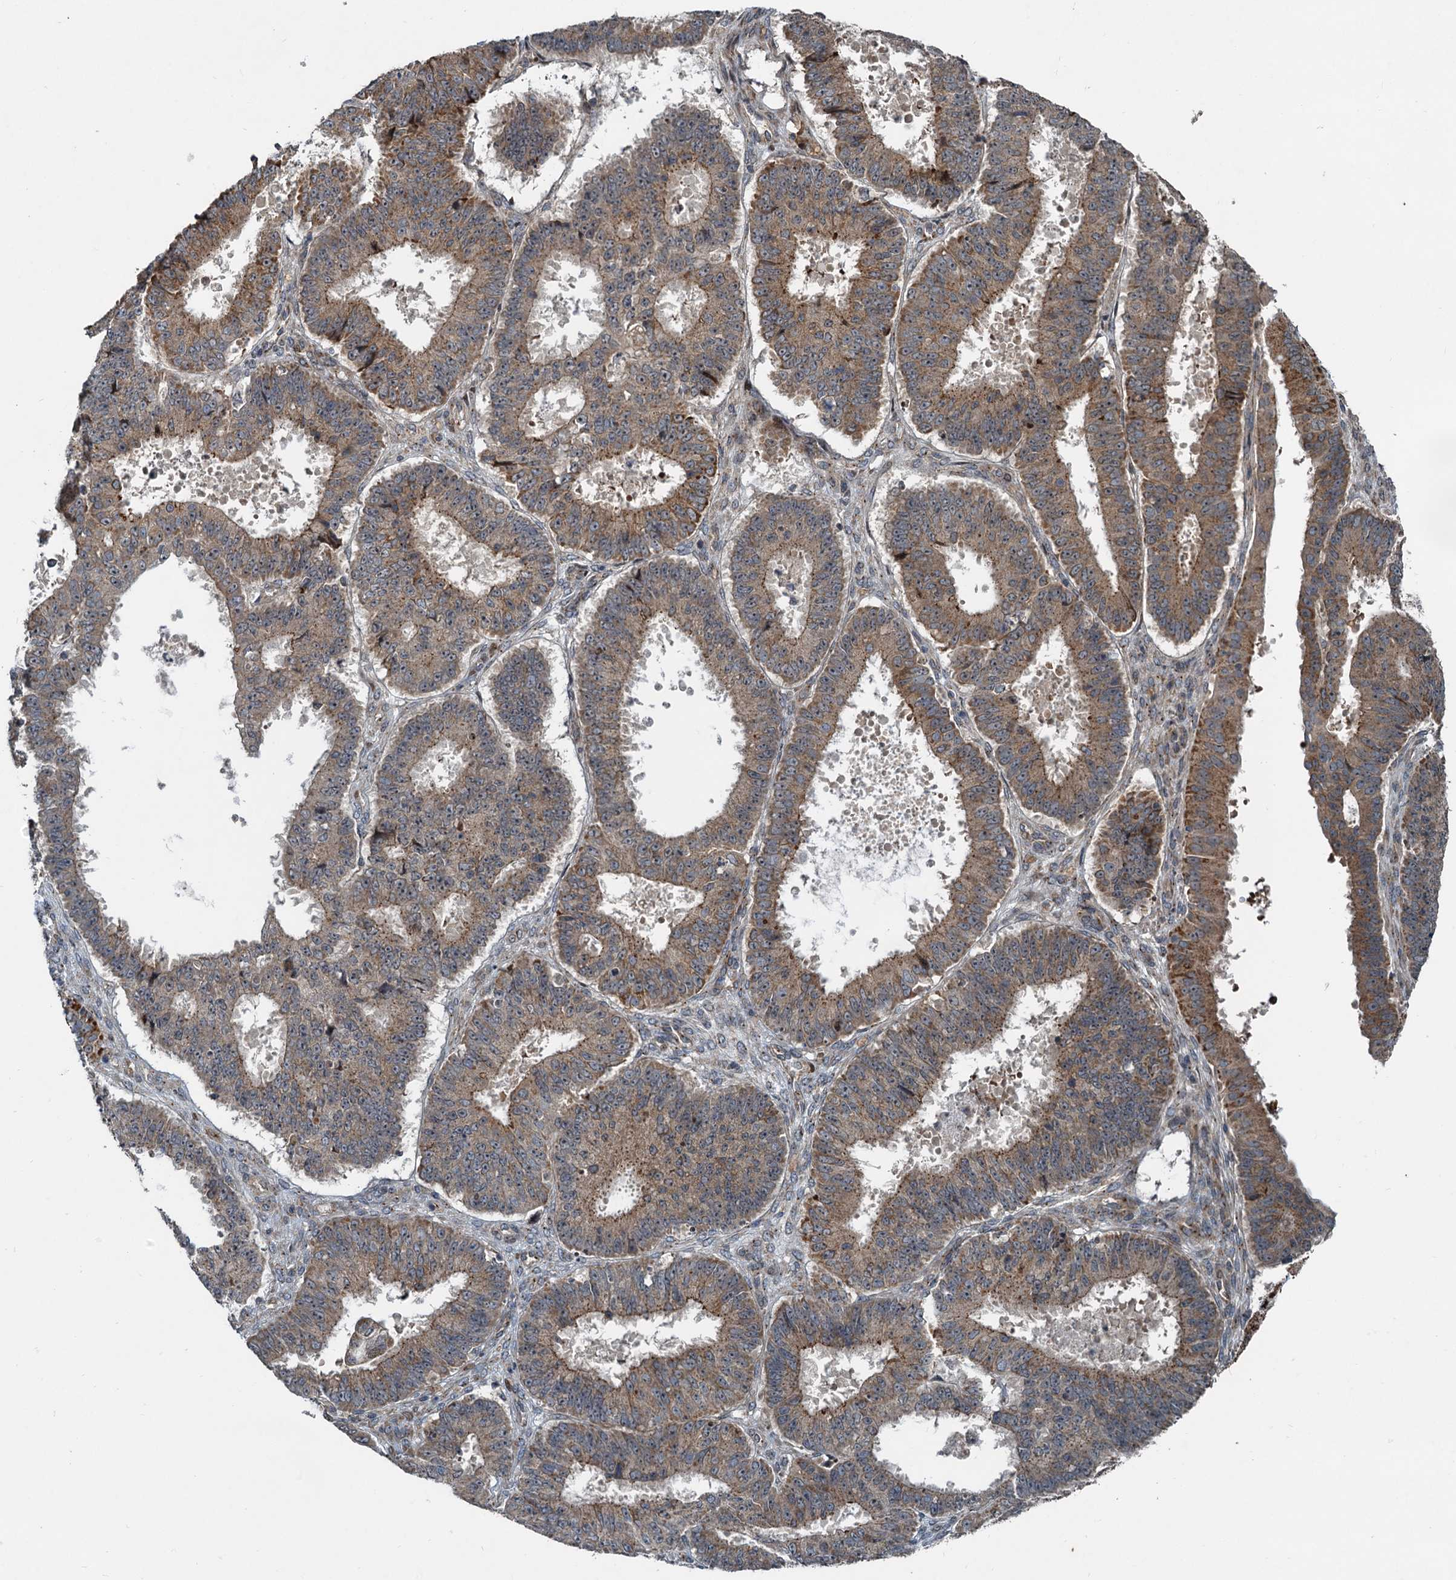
{"staining": {"intensity": "moderate", "quantity": ">75%", "location": "cytoplasmic/membranous"}, "tissue": "ovarian cancer", "cell_type": "Tumor cells", "image_type": "cancer", "snomed": [{"axis": "morphology", "description": "Carcinoma, endometroid"}, {"axis": "topography", "description": "Appendix"}, {"axis": "topography", "description": "Ovary"}], "caption": "A histopathology image showing moderate cytoplasmic/membranous positivity in about >75% of tumor cells in ovarian endometroid carcinoma, as visualized by brown immunohistochemical staining.", "gene": "CEP68", "patient": {"sex": "female", "age": 42}}